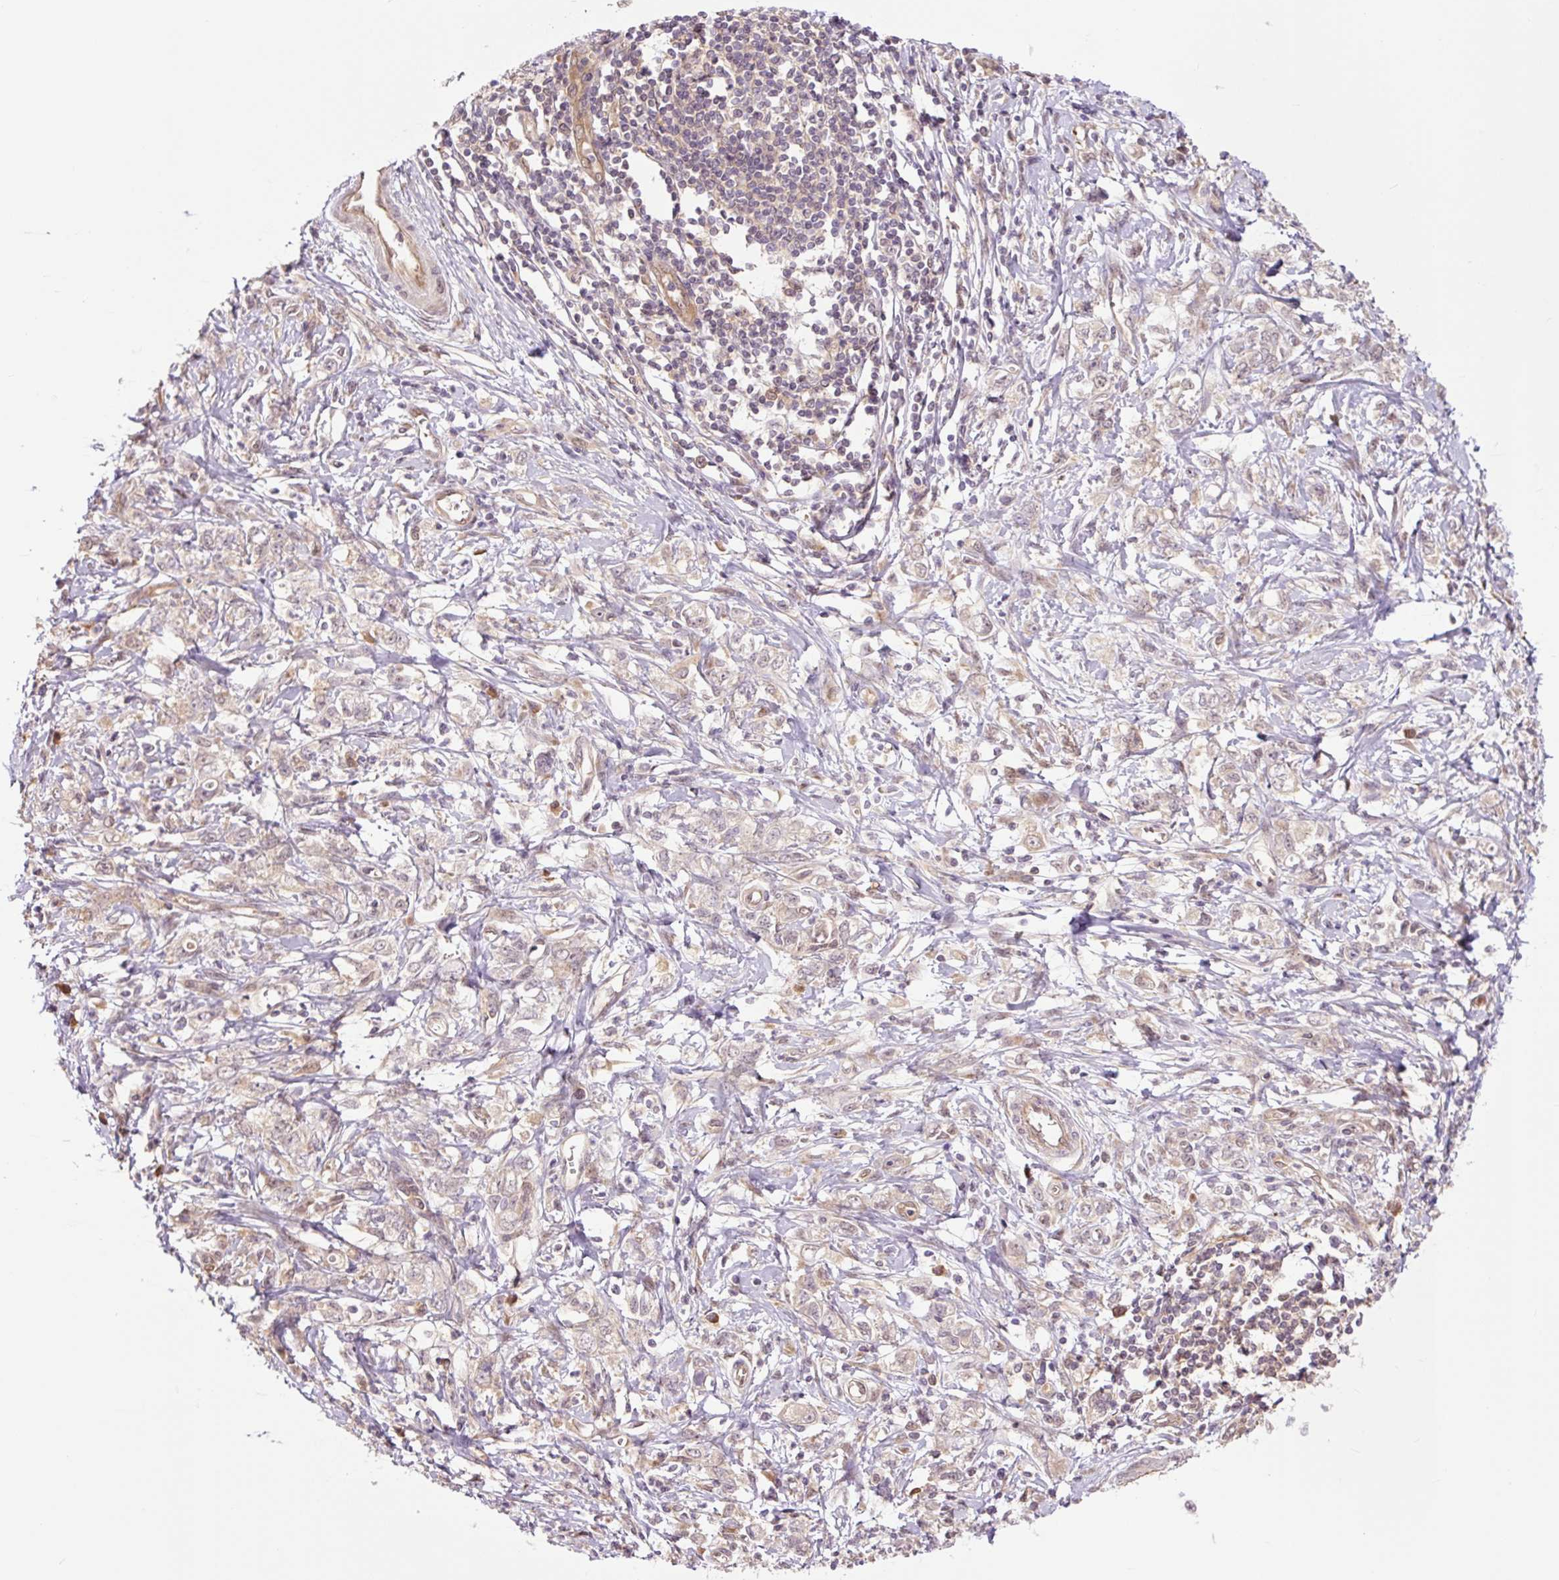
{"staining": {"intensity": "negative", "quantity": "none", "location": "none"}, "tissue": "stomach cancer", "cell_type": "Tumor cells", "image_type": "cancer", "snomed": [{"axis": "morphology", "description": "Adenocarcinoma, NOS"}, {"axis": "topography", "description": "Stomach"}], "caption": "The immunohistochemistry (IHC) histopathology image has no significant positivity in tumor cells of stomach cancer (adenocarcinoma) tissue. The staining was performed using DAB (3,3'-diaminobenzidine) to visualize the protein expression in brown, while the nuclei were stained in blue with hematoxylin (Magnification: 20x).", "gene": "TPT1", "patient": {"sex": "female", "age": 76}}